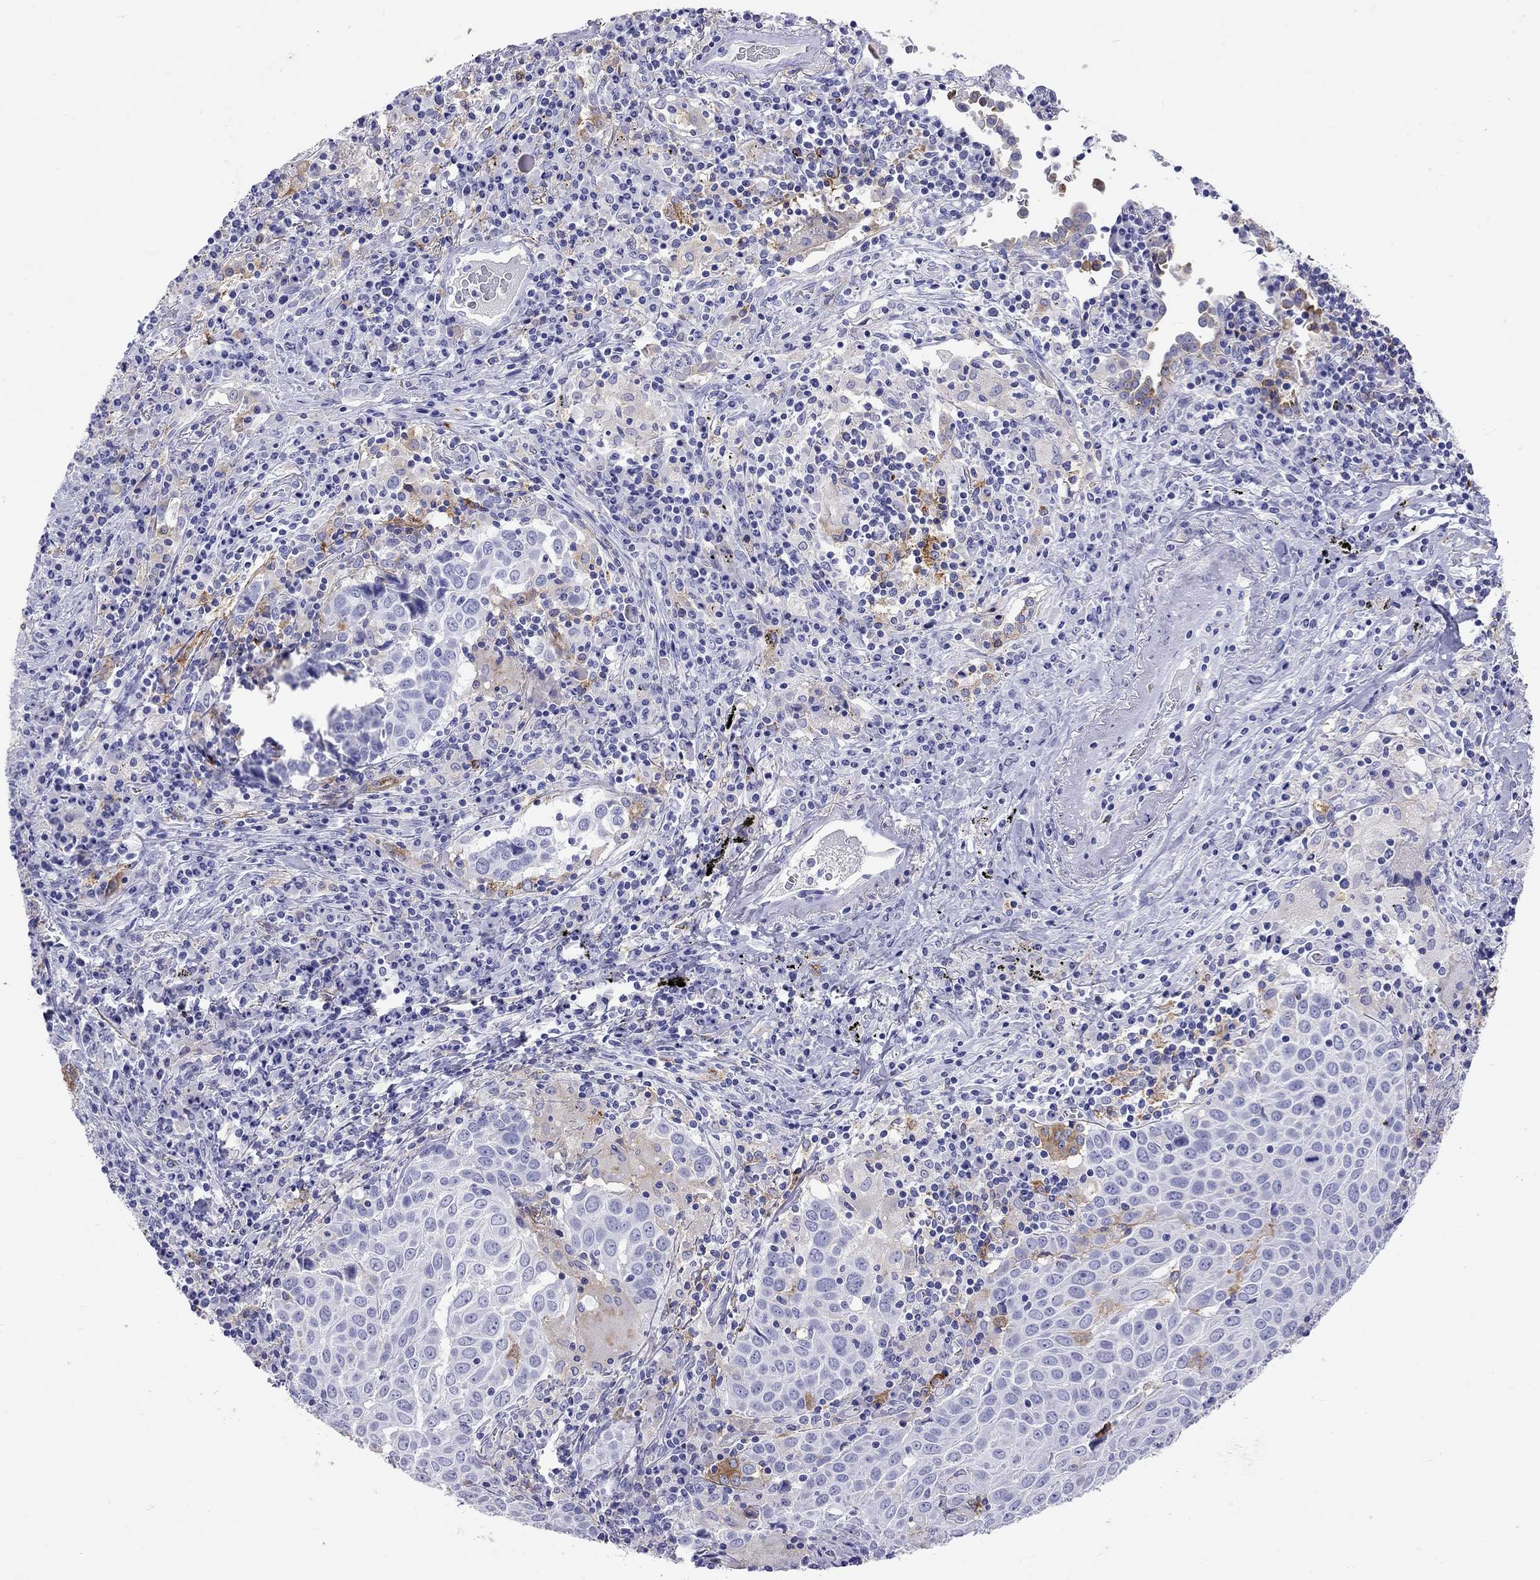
{"staining": {"intensity": "negative", "quantity": "none", "location": "none"}, "tissue": "lung cancer", "cell_type": "Tumor cells", "image_type": "cancer", "snomed": [{"axis": "morphology", "description": "Squamous cell carcinoma, NOS"}, {"axis": "topography", "description": "Lung"}], "caption": "IHC image of human lung cancer stained for a protein (brown), which shows no staining in tumor cells.", "gene": "HLA-DQB2", "patient": {"sex": "male", "age": 57}}